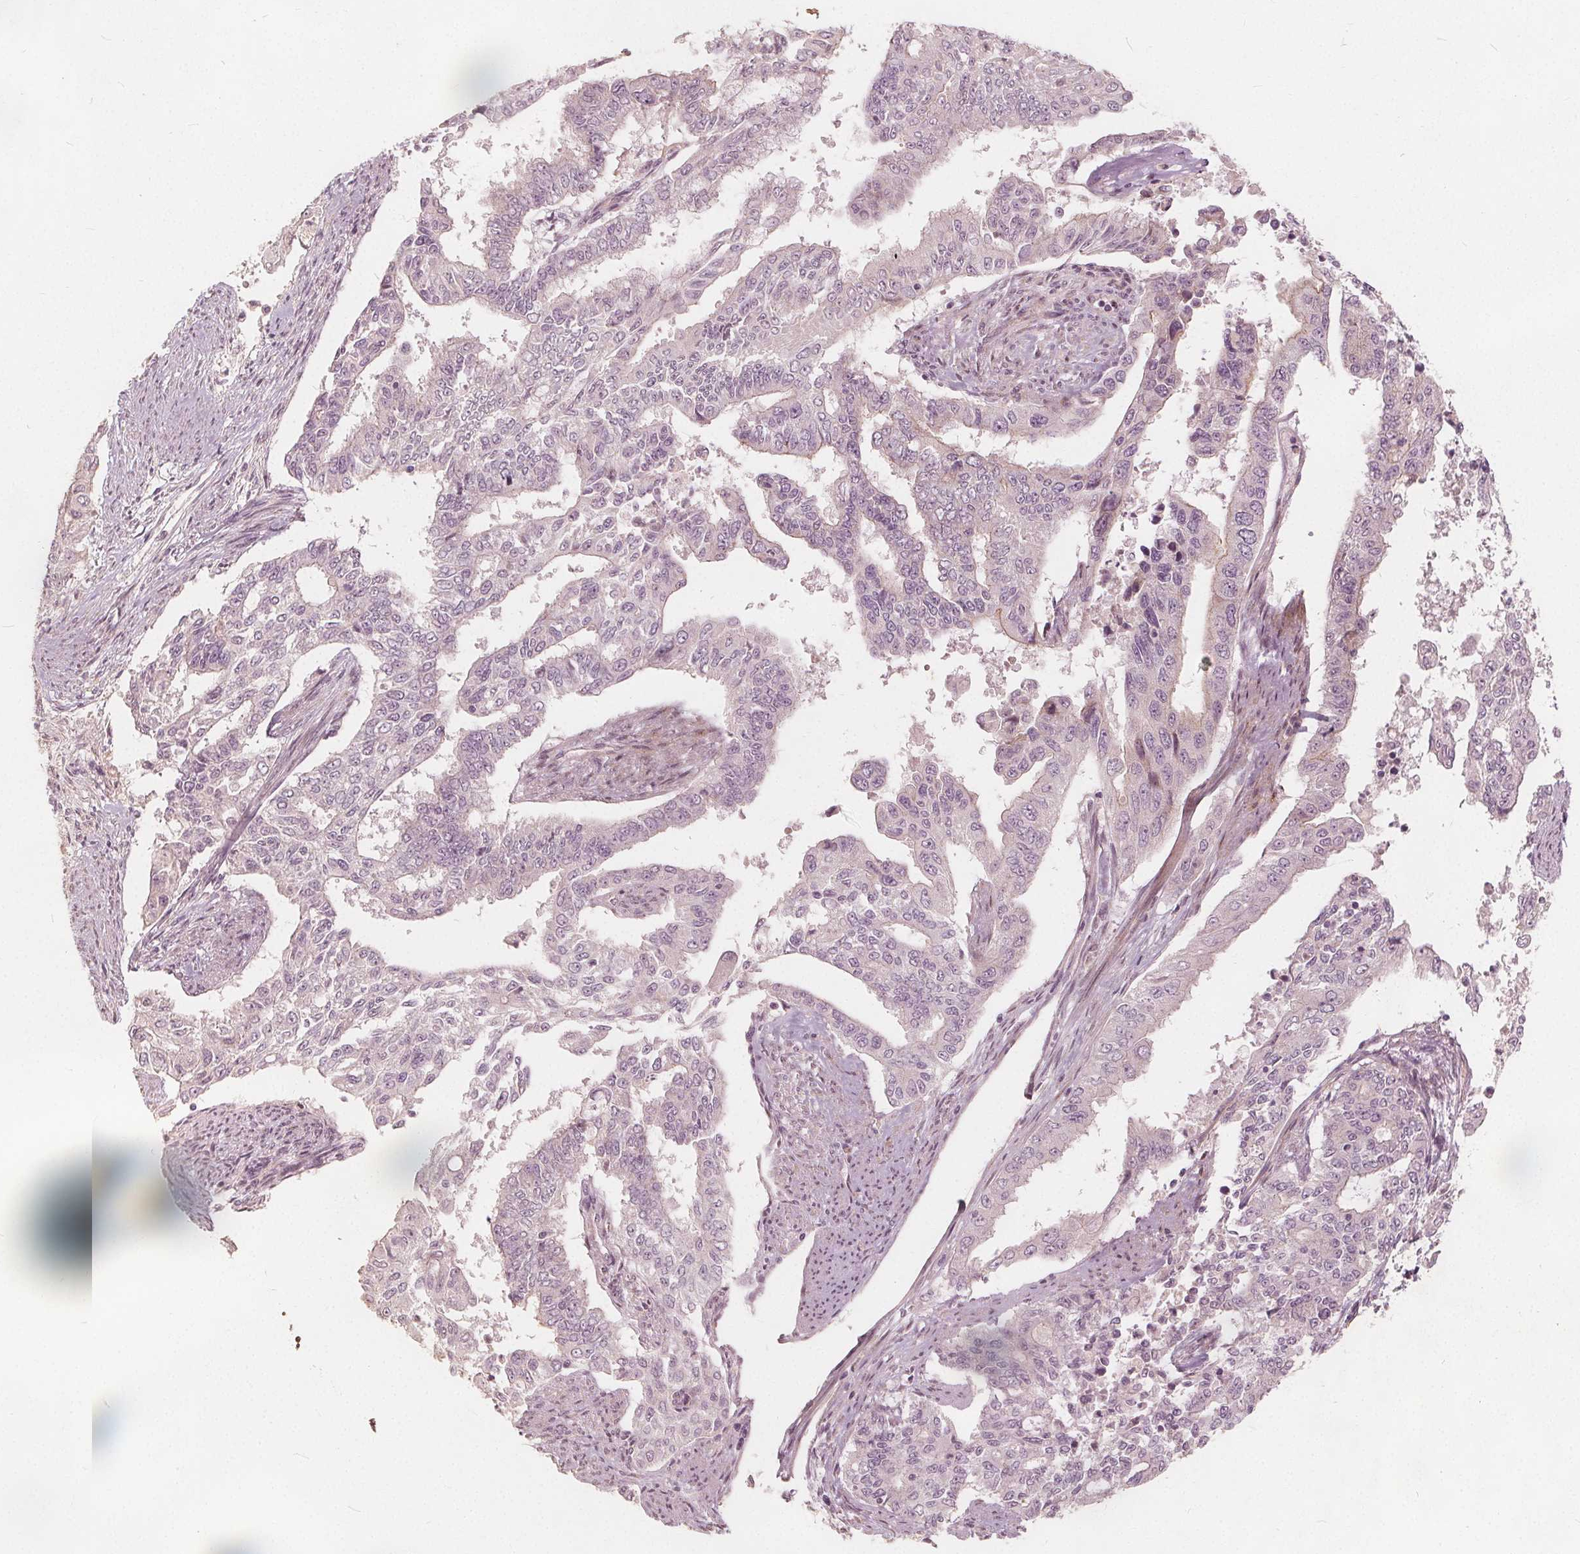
{"staining": {"intensity": "negative", "quantity": "none", "location": "none"}, "tissue": "endometrial cancer", "cell_type": "Tumor cells", "image_type": "cancer", "snomed": [{"axis": "morphology", "description": "Adenocarcinoma, NOS"}, {"axis": "topography", "description": "Uterus"}], "caption": "A micrograph of endometrial cancer stained for a protein shows no brown staining in tumor cells.", "gene": "PTPRT", "patient": {"sex": "female", "age": 59}}